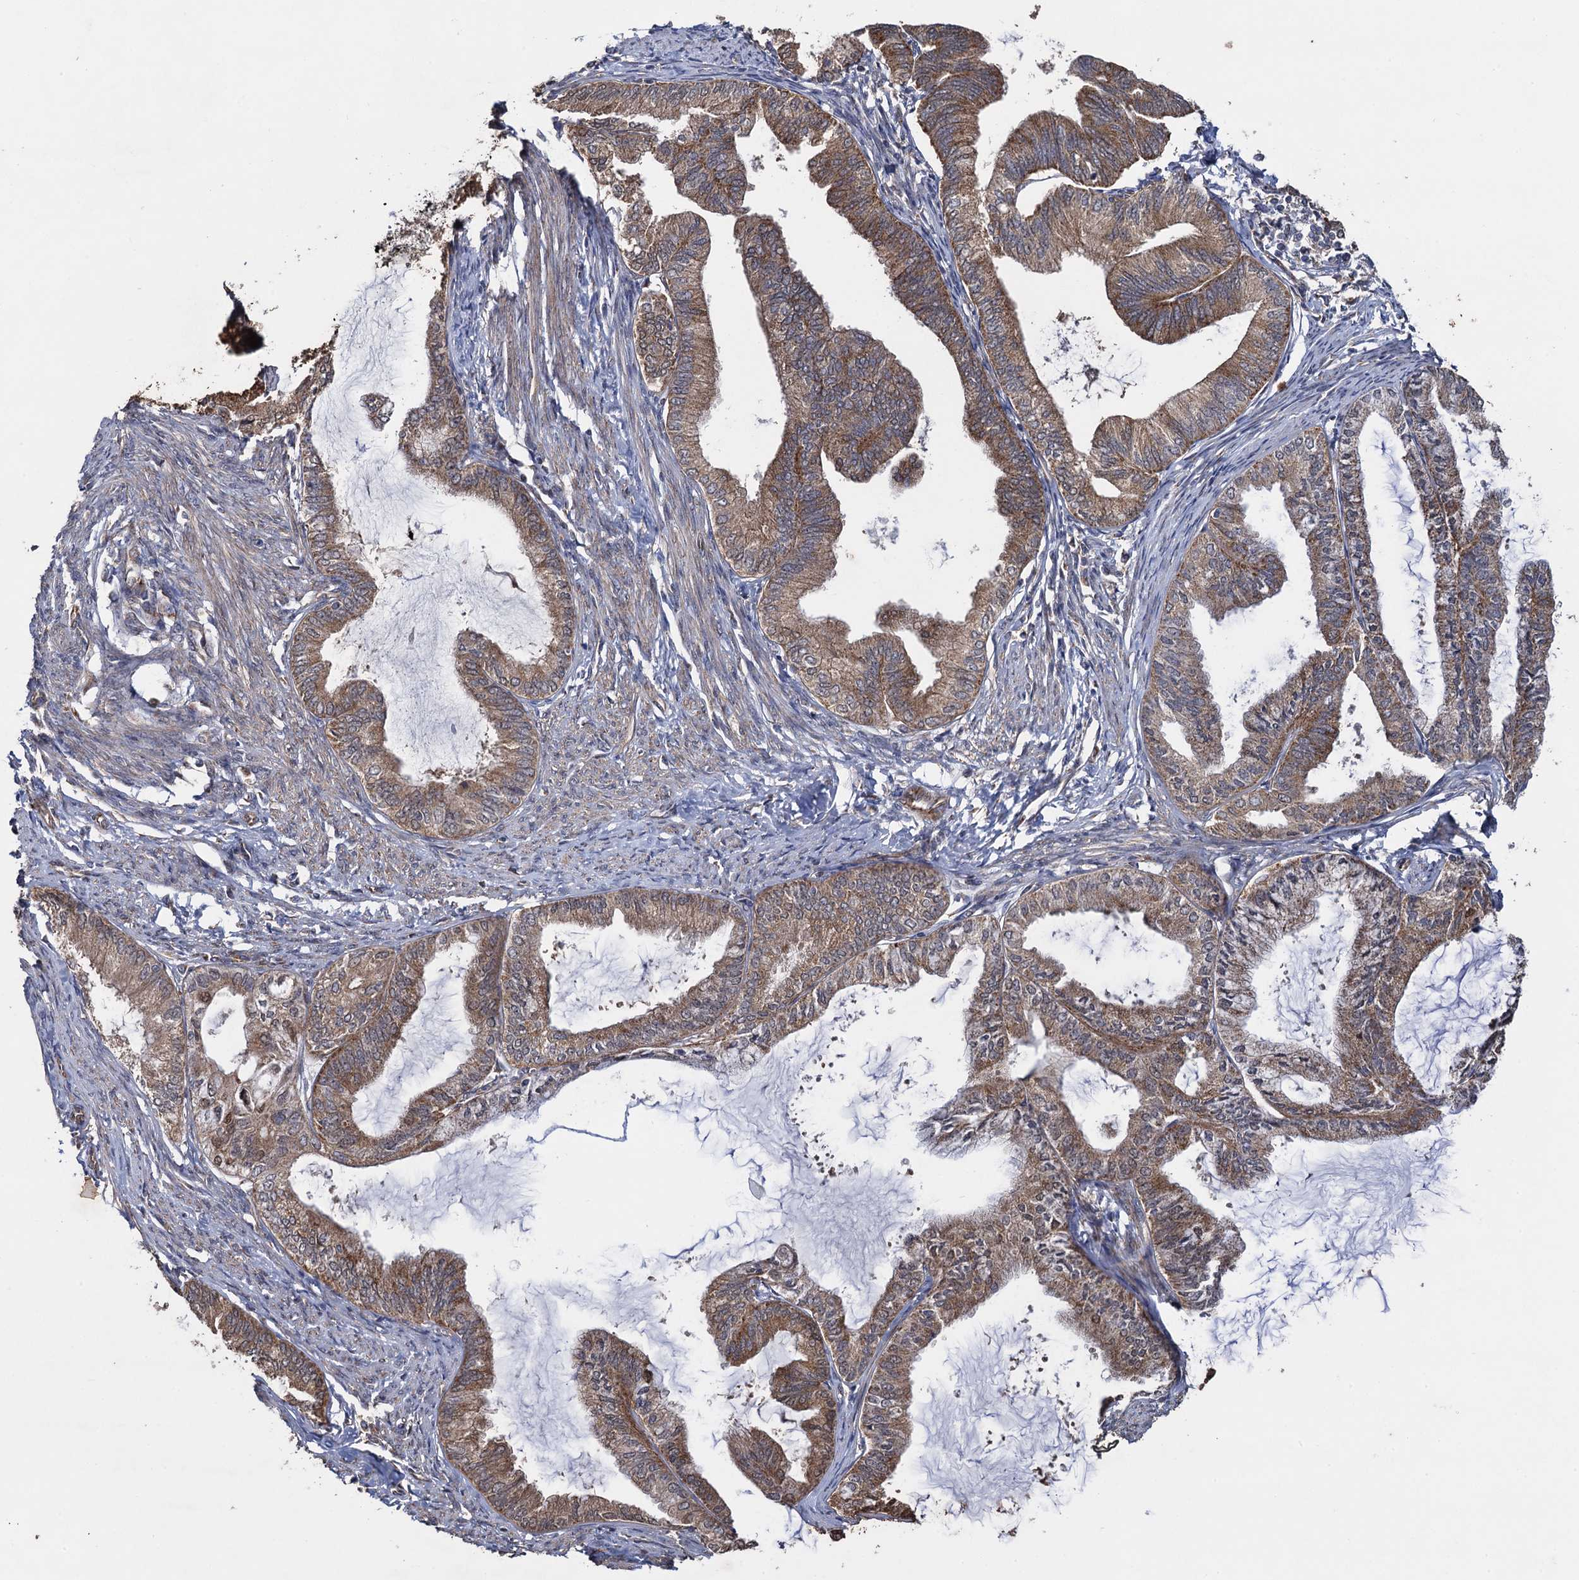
{"staining": {"intensity": "moderate", "quantity": ">75%", "location": "cytoplasmic/membranous"}, "tissue": "endometrial cancer", "cell_type": "Tumor cells", "image_type": "cancer", "snomed": [{"axis": "morphology", "description": "Adenocarcinoma, NOS"}, {"axis": "topography", "description": "Endometrium"}], "caption": "A high-resolution micrograph shows immunohistochemistry (IHC) staining of endometrial adenocarcinoma, which exhibits moderate cytoplasmic/membranous positivity in about >75% of tumor cells.", "gene": "HAUS1", "patient": {"sex": "female", "age": 86}}